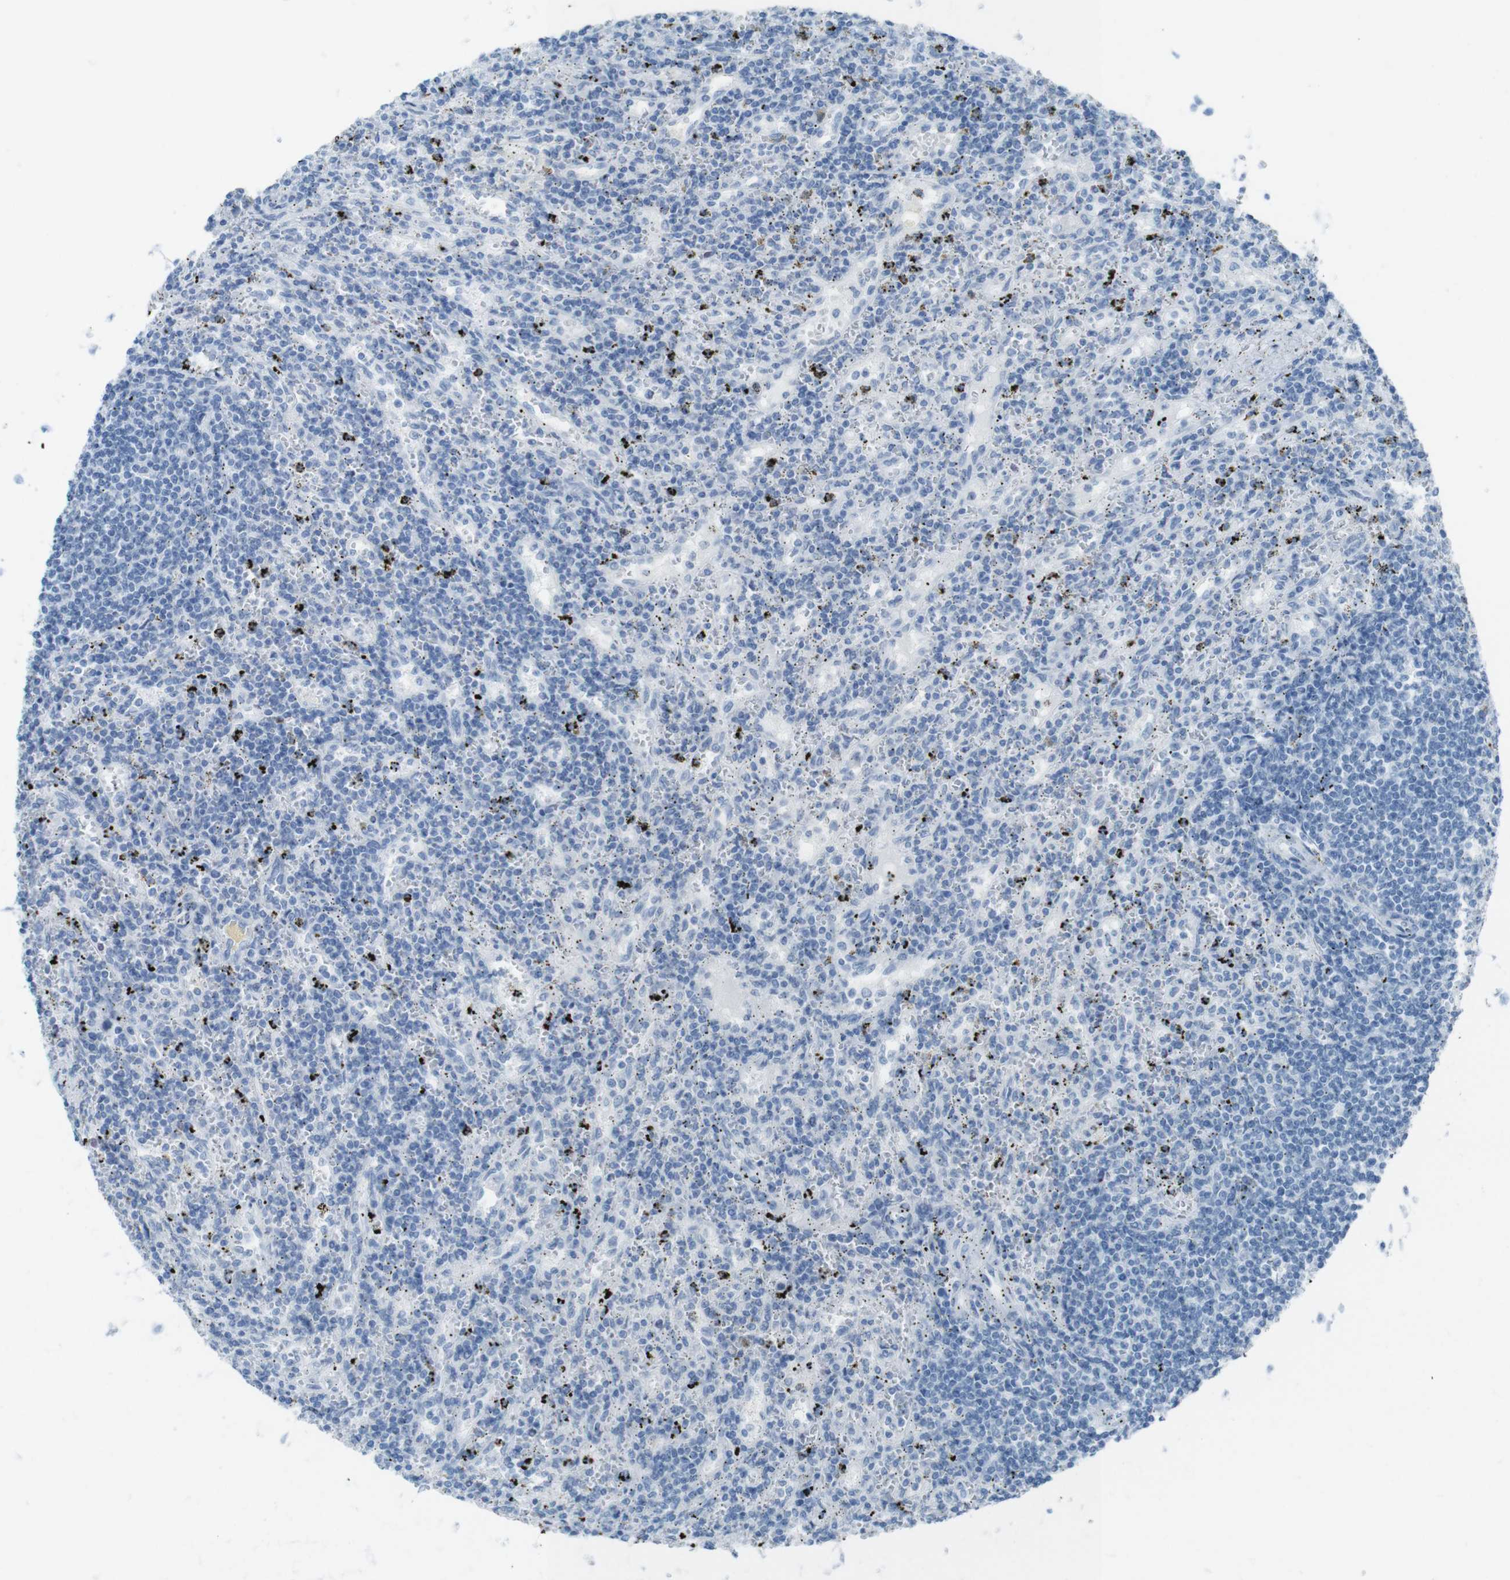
{"staining": {"intensity": "negative", "quantity": "none", "location": "none"}, "tissue": "lymphoma", "cell_type": "Tumor cells", "image_type": "cancer", "snomed": [{"axis": "morphology", "description": "Malignant lymphoma, non-Hodgkin's type, Low grade"}, {"axis": "topography", "description": "Spleen"}], "caption": "This is an IHC photomicrograph of human lymphoma. There is no staining in tumor cells.", "gene": "TMEM207", "patient": {"sex": "male", "age": 76}}